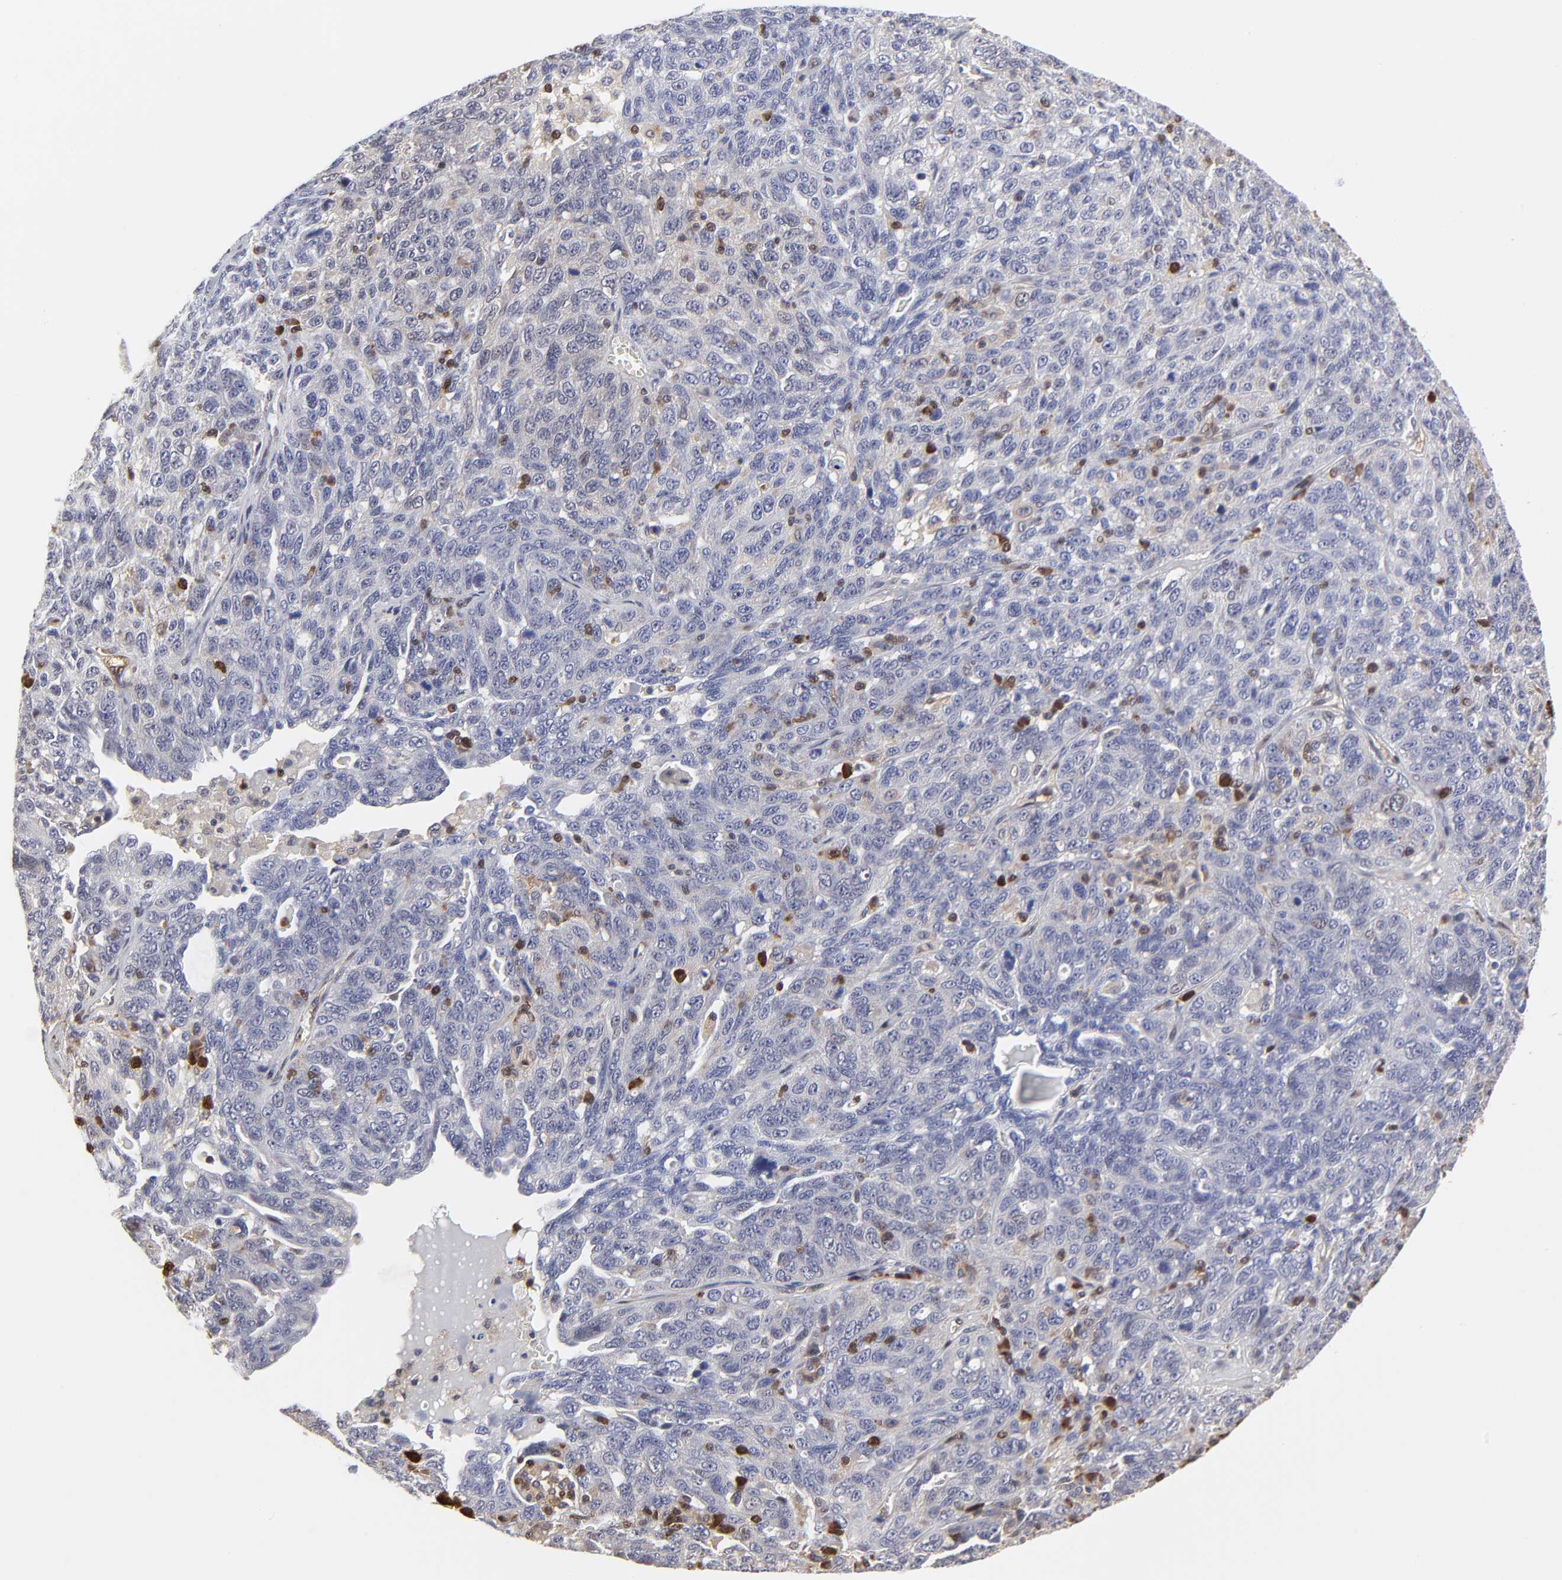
{"staining": {"intensity": "negative", "quantity": "none", "location": "none"}, "tissue": "ovarian cancer", "cell_type": "Tumor cells", "image_type": "cancer", "snomed": [{"axis": "morphology", "description": "Cystadenocarcinoma, serous, NOS"}, {"axis": "topography", "description": "Ovary"}], "caption": "This is an IHC image of ovarian cancer. There is no expression in tumor cells.", "gene": "CASP3", "patient": {"sex": "female", "age": 71}}